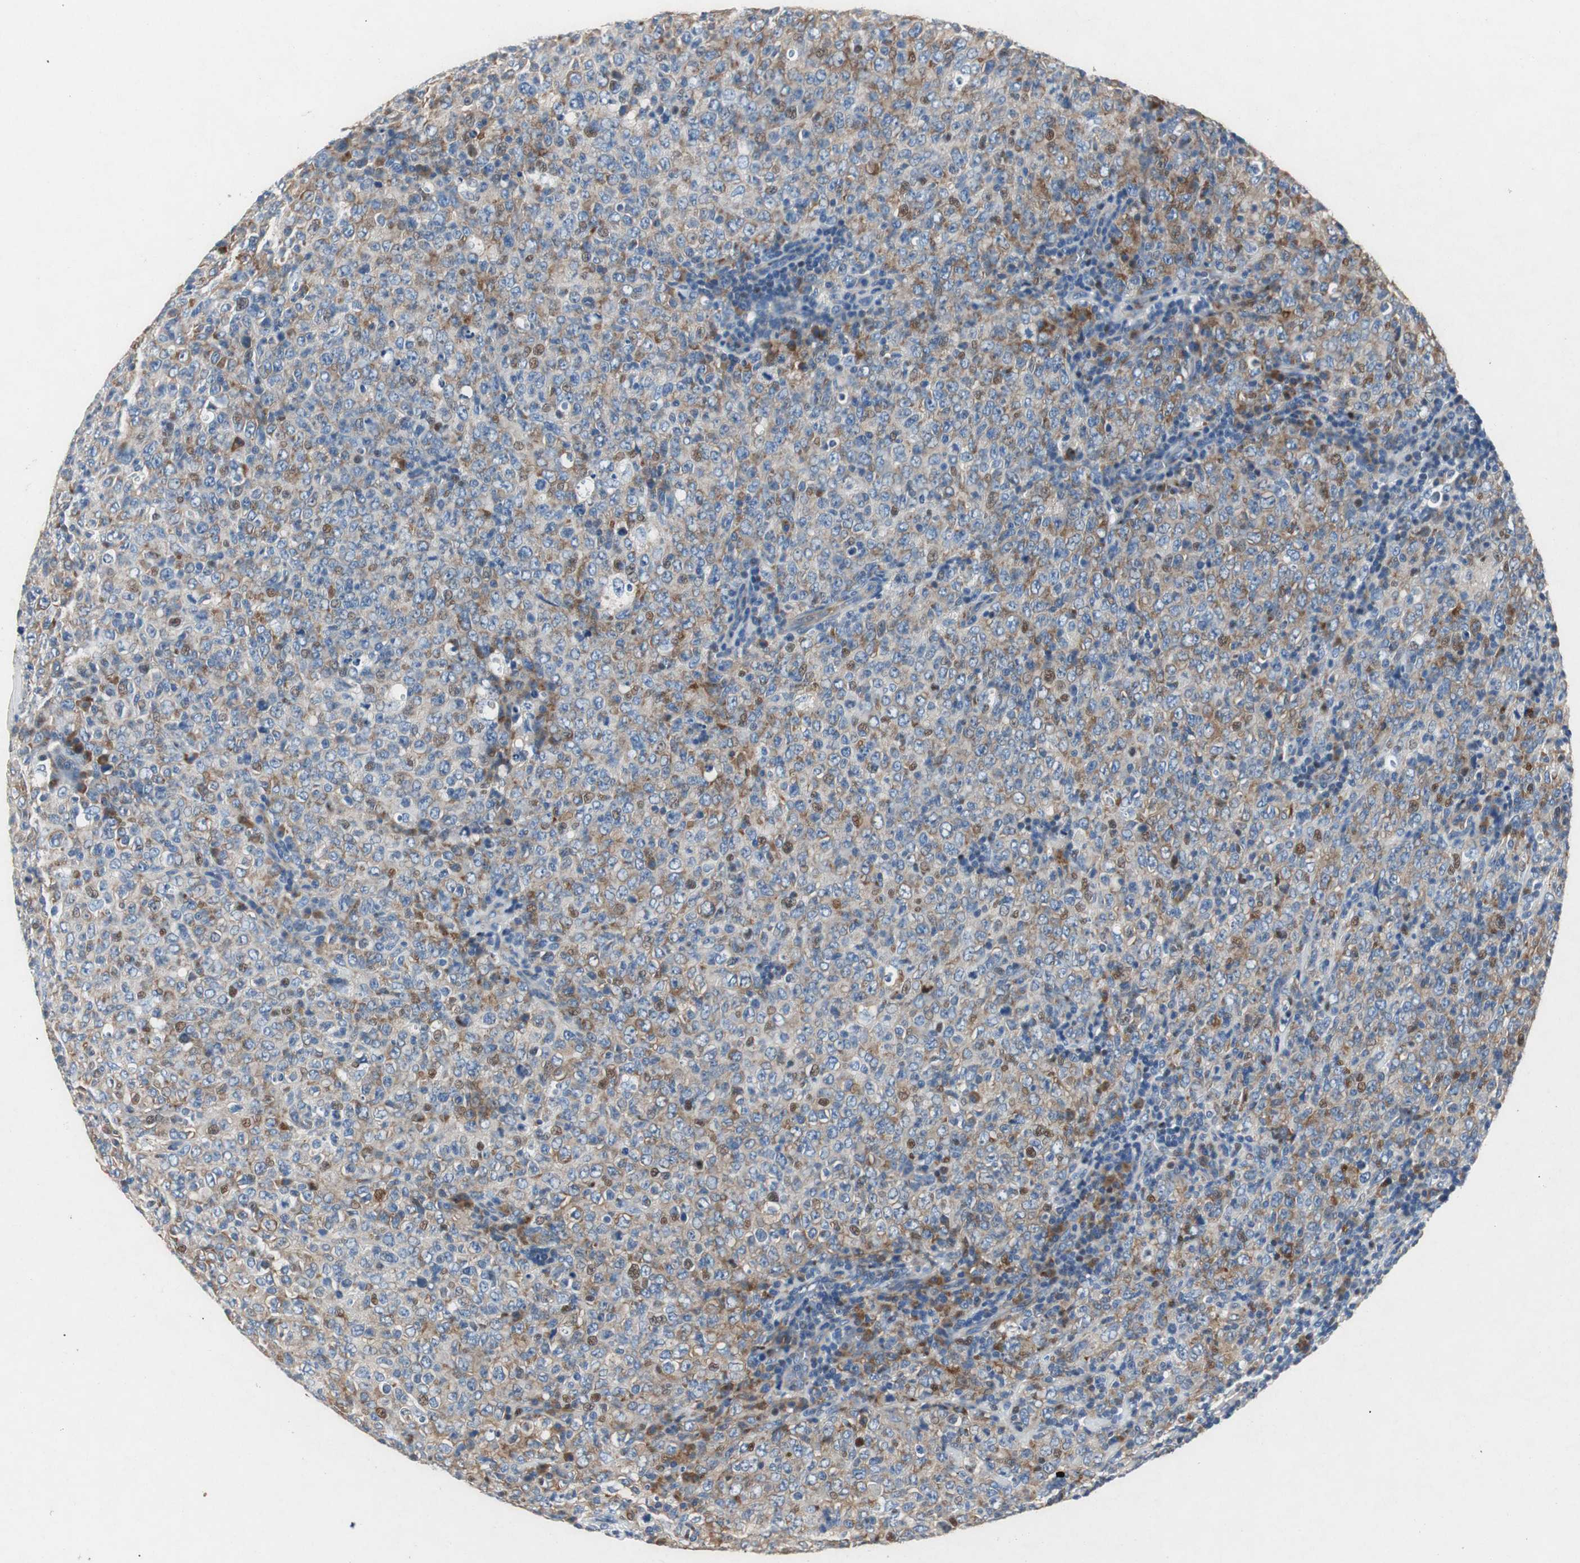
{"staining": {"intensity": "strong", "quantity": "25%-75%", "location": "cytoplasmic/membranous,nuclear"}, "tissue": "lymphoma", "cell_type": "Tumor cells", "image_type": "cancer", "snomed": [{"axis": "morphology", "description": "Malignant lymphoma, non-Hodgkin's type, High grade"}, {"axis": "topography", "description": "Tonsil"}], "caption": "A brown stain labels strong cytoplasmic/membranous and nuclear positivity of a protein in malignant lymphoma, non-Hodgkin's type (high-grade) tumor cells.", "gene": "RPL35", "patient": {"sex": "female", "age": 36}}